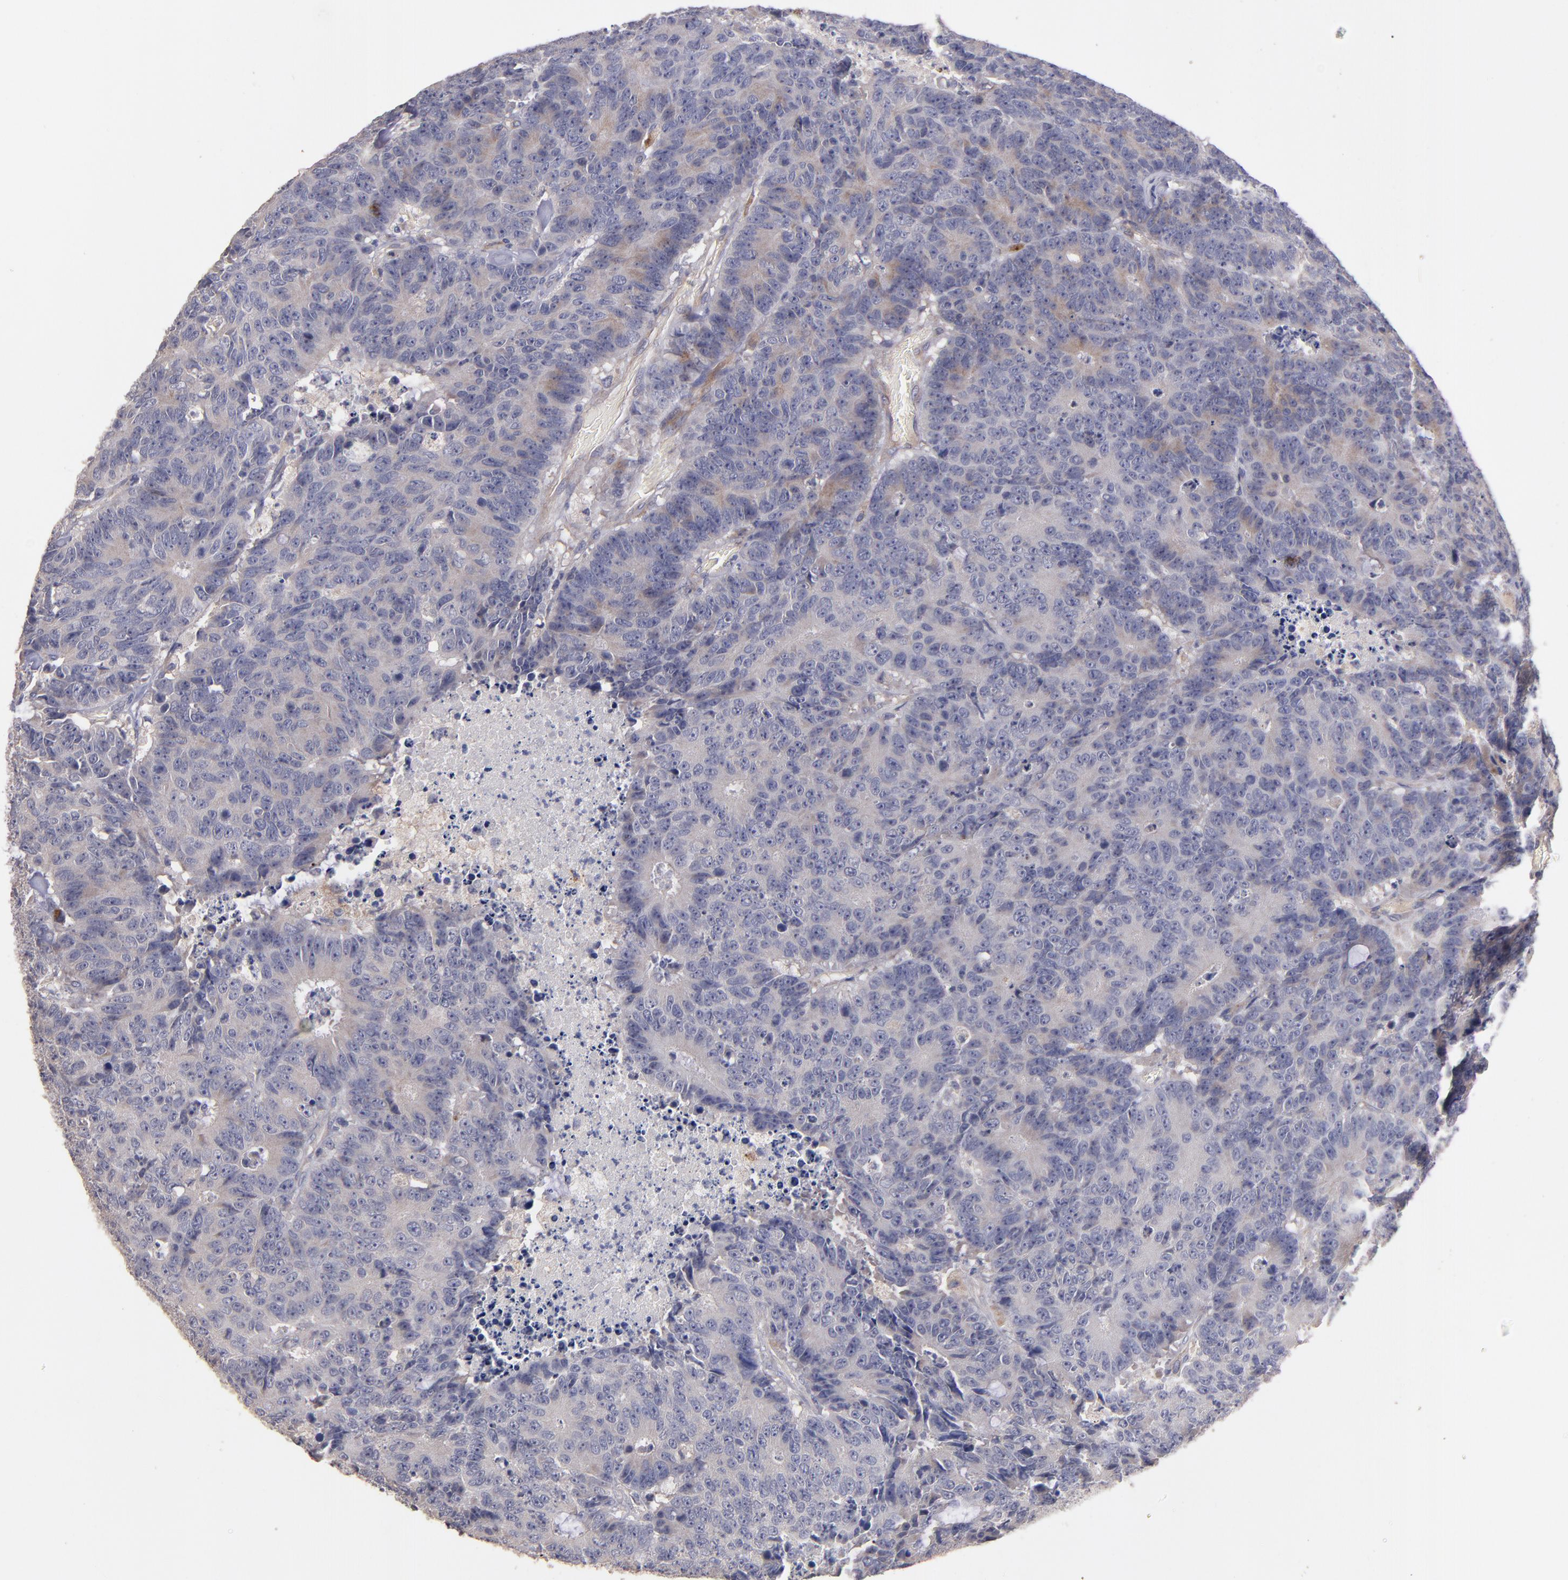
{"staining": {"intensity": "weak", "quantity": "<25%", "location": "cytoplasmic/membranous"}, "tissue": "colorectal cancer", "cell_type": "Tumor cells", "image_type": "cancer", "snomed": [{"axis": "morphology", "description": "Adenocarcinoma, NOS"}, {"axis": "topography", "description": "Colon"}], "caption": "High magnification brightfield microscopy of colorectal cancer stained with DAB (3,3'-diaminobenzidine) (brown) and counterstained with hematoxylin (blue): tumor cells show no significant expression. Brightfield microscopy of immunohistochemistry stained with DAB (3,3'-diaminobenzidine) (brown) and hematoxylin (blue), captured at high magnification.", "gene": "MAGEE1", "patient": {"sex": "female", "age": 86}}